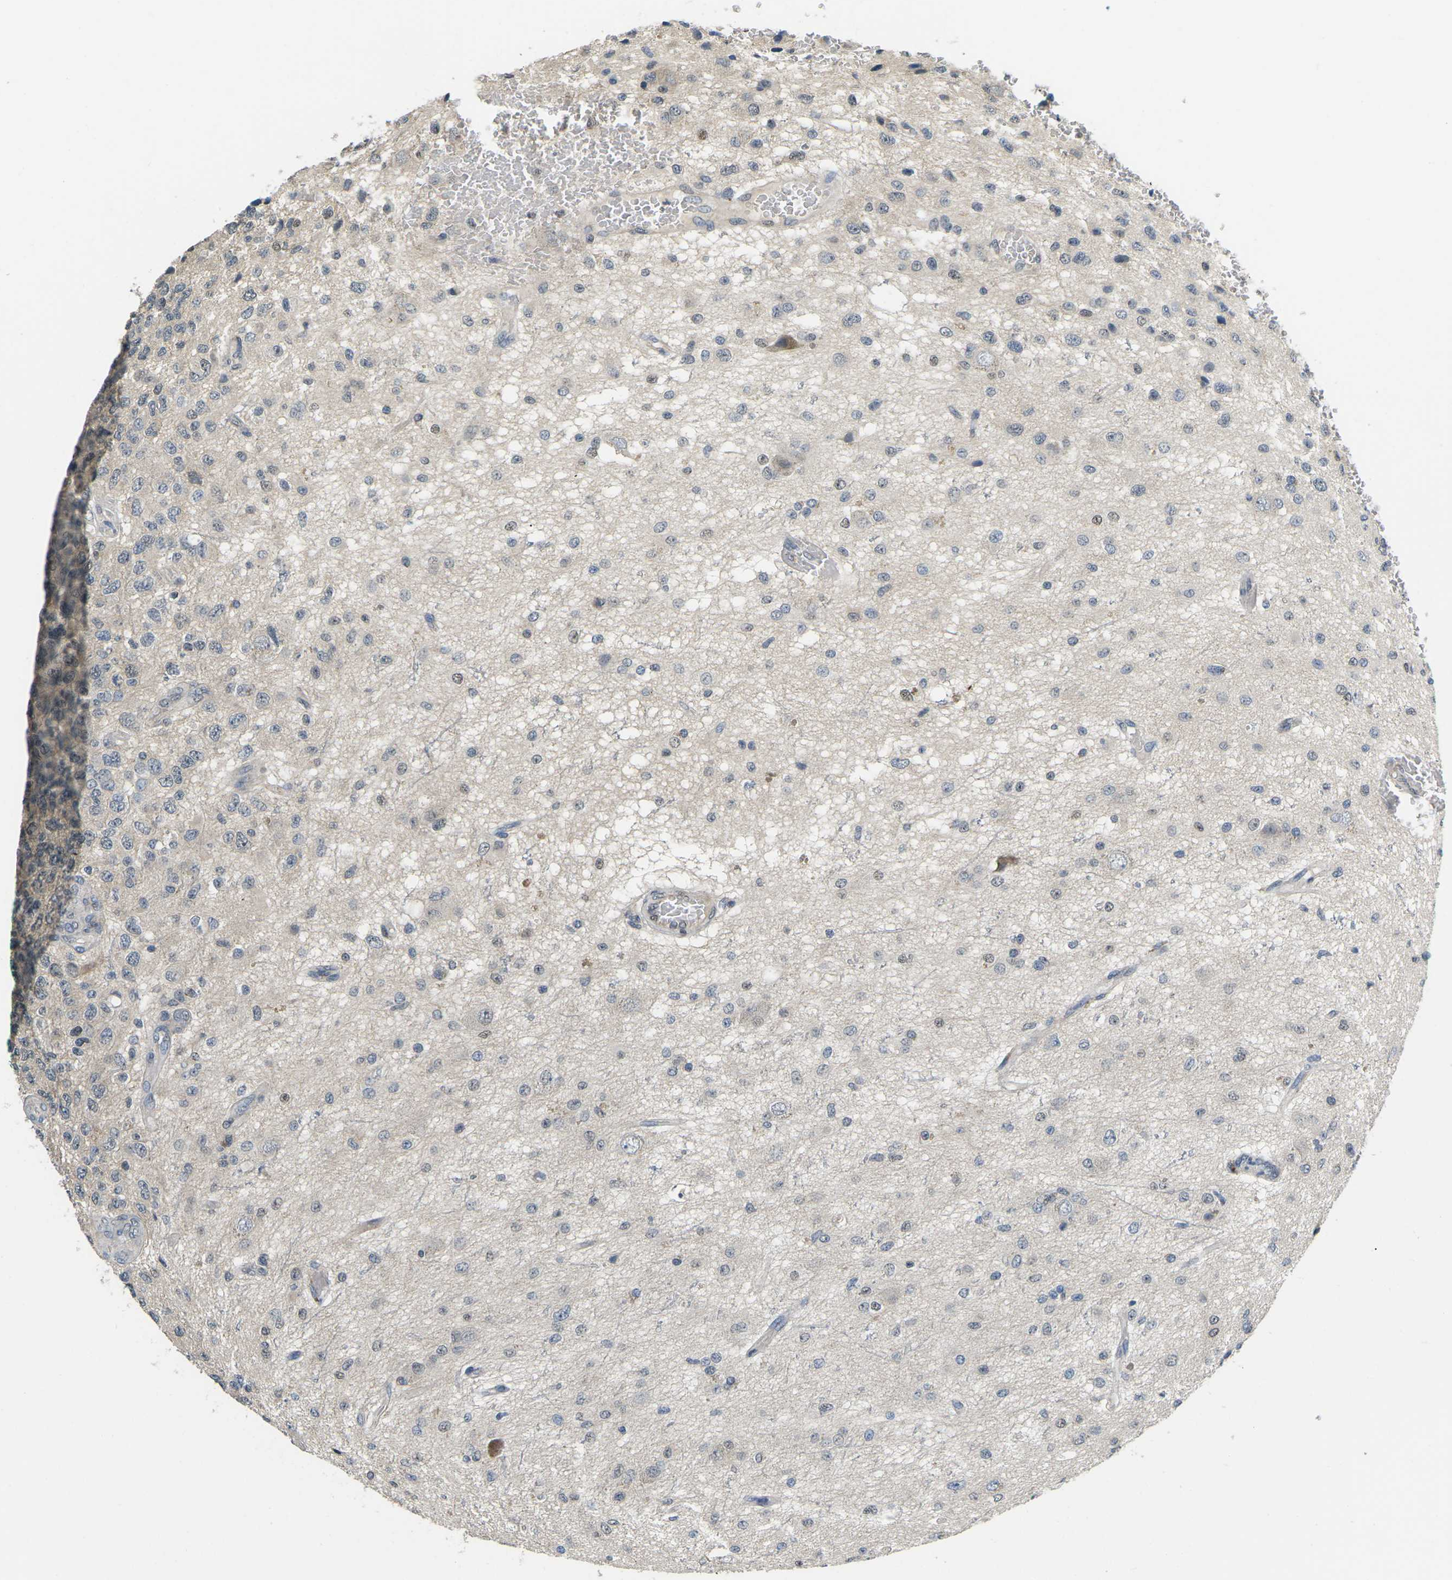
{"staining": {"intensity": "negative", "quantity": "none", "location": "none"}, "tissue": "glioma", "cell_type": "Tumor cells", "image_type": "cancer", "snomed": [{"axis": "morphology", "description": "Glioma, malignant, High grade"}, {"axis": "topography", "description": "pancreas cauda"}], "caption": "Glioma was stained to show a protein in brown. There is no significant expression in tumor cells.", "gene": "ERBB4", "patient": {"sex": "male", "age": 60}}